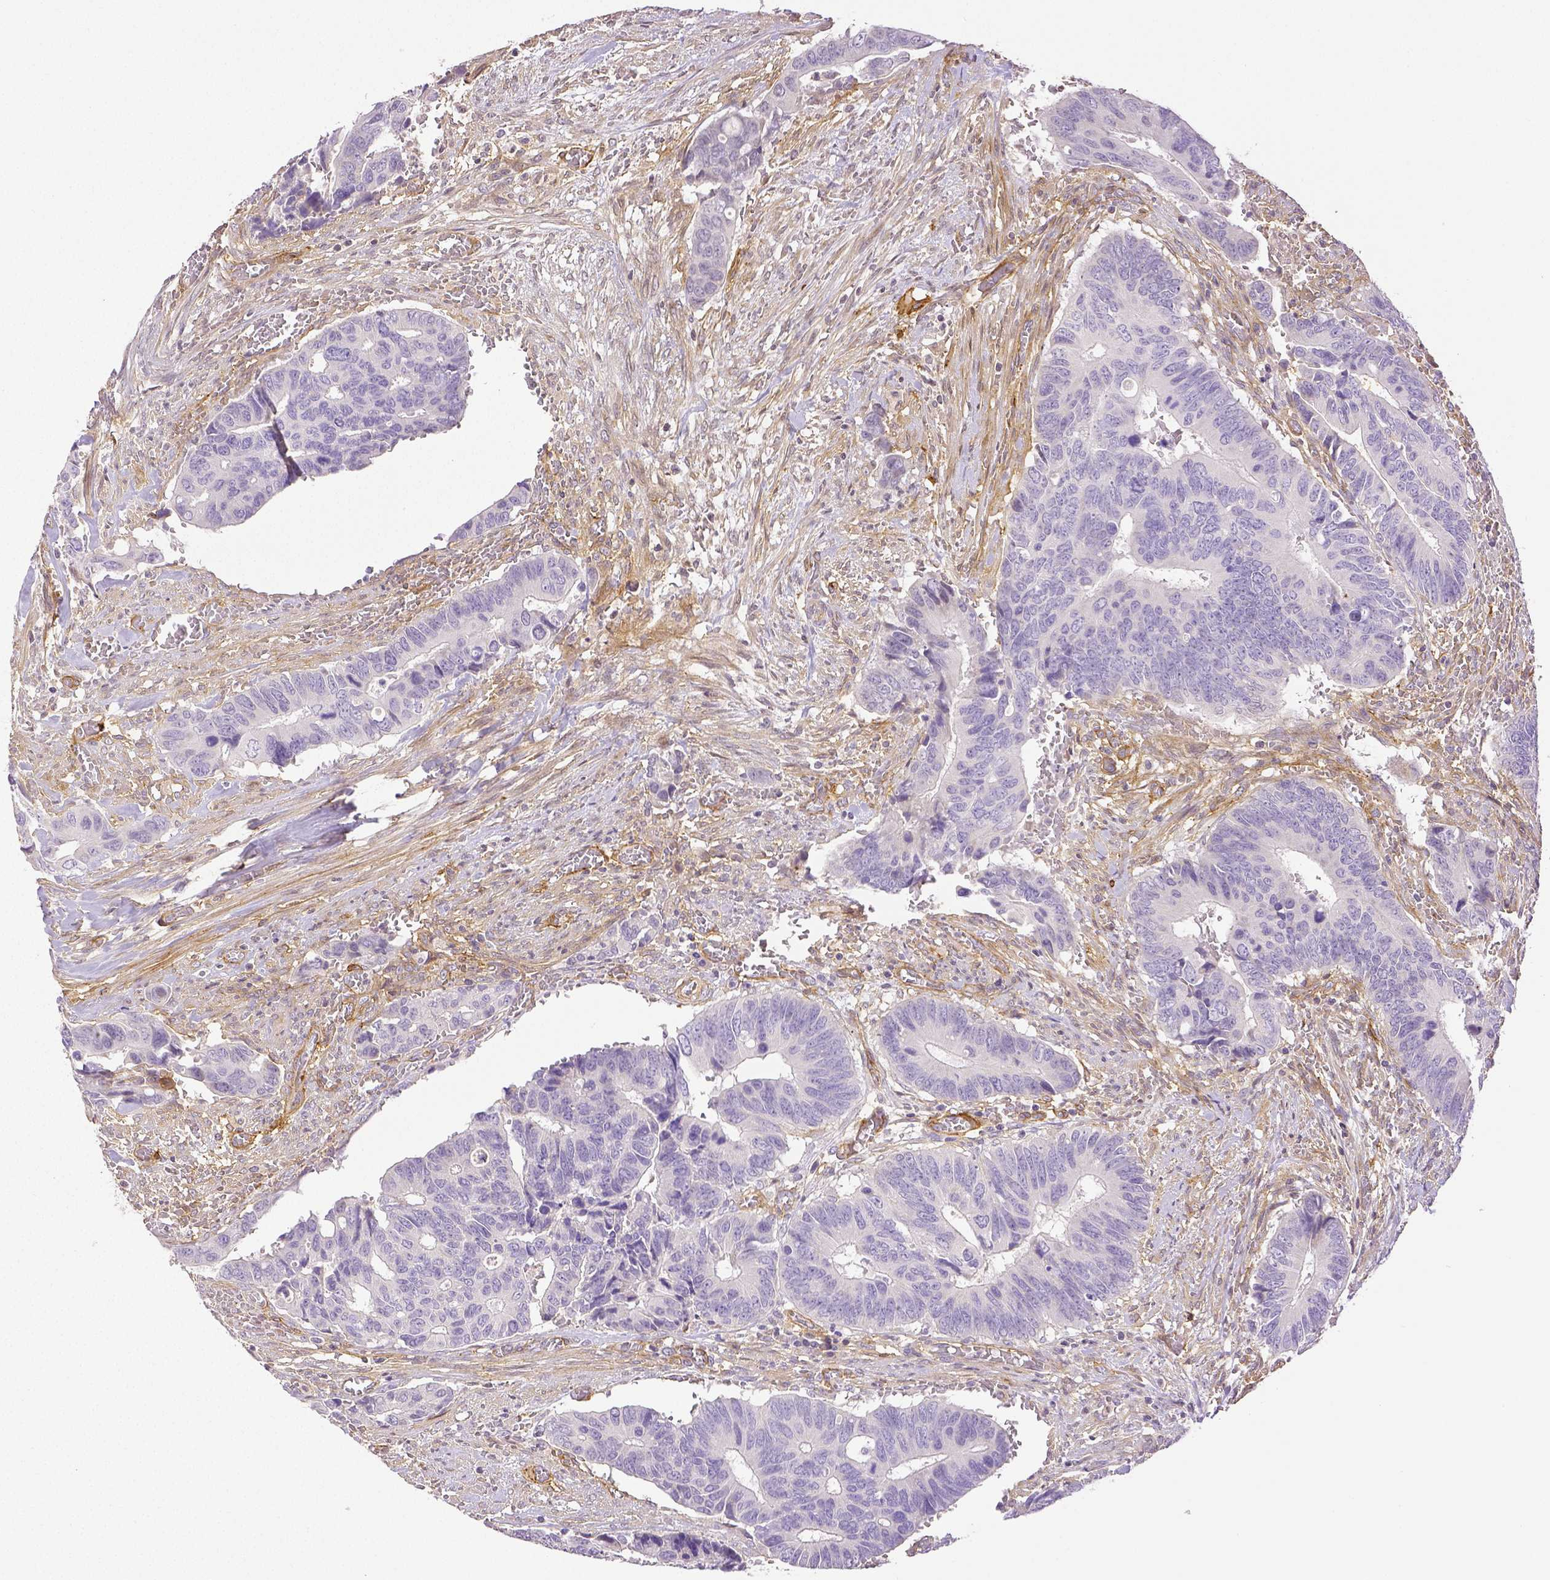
{"staining": {"intensity": "negative", "quantity": "none", "location": "none"}, "tissue": "colorectal cancer", "cell_type": "Tumor cells", "image_type": "cancer", "snomed": [{"axis": "morphology", "description": "Adenocarcinoma, NOS"}, {"axis": "topography", "description": "Colon"}], "caption": "Immunohistochemistry of human colorectal cancer exhibits no positivity in tumor cells.", "gene": "THY1", "patient": {"sex": "male", "age": 49}}